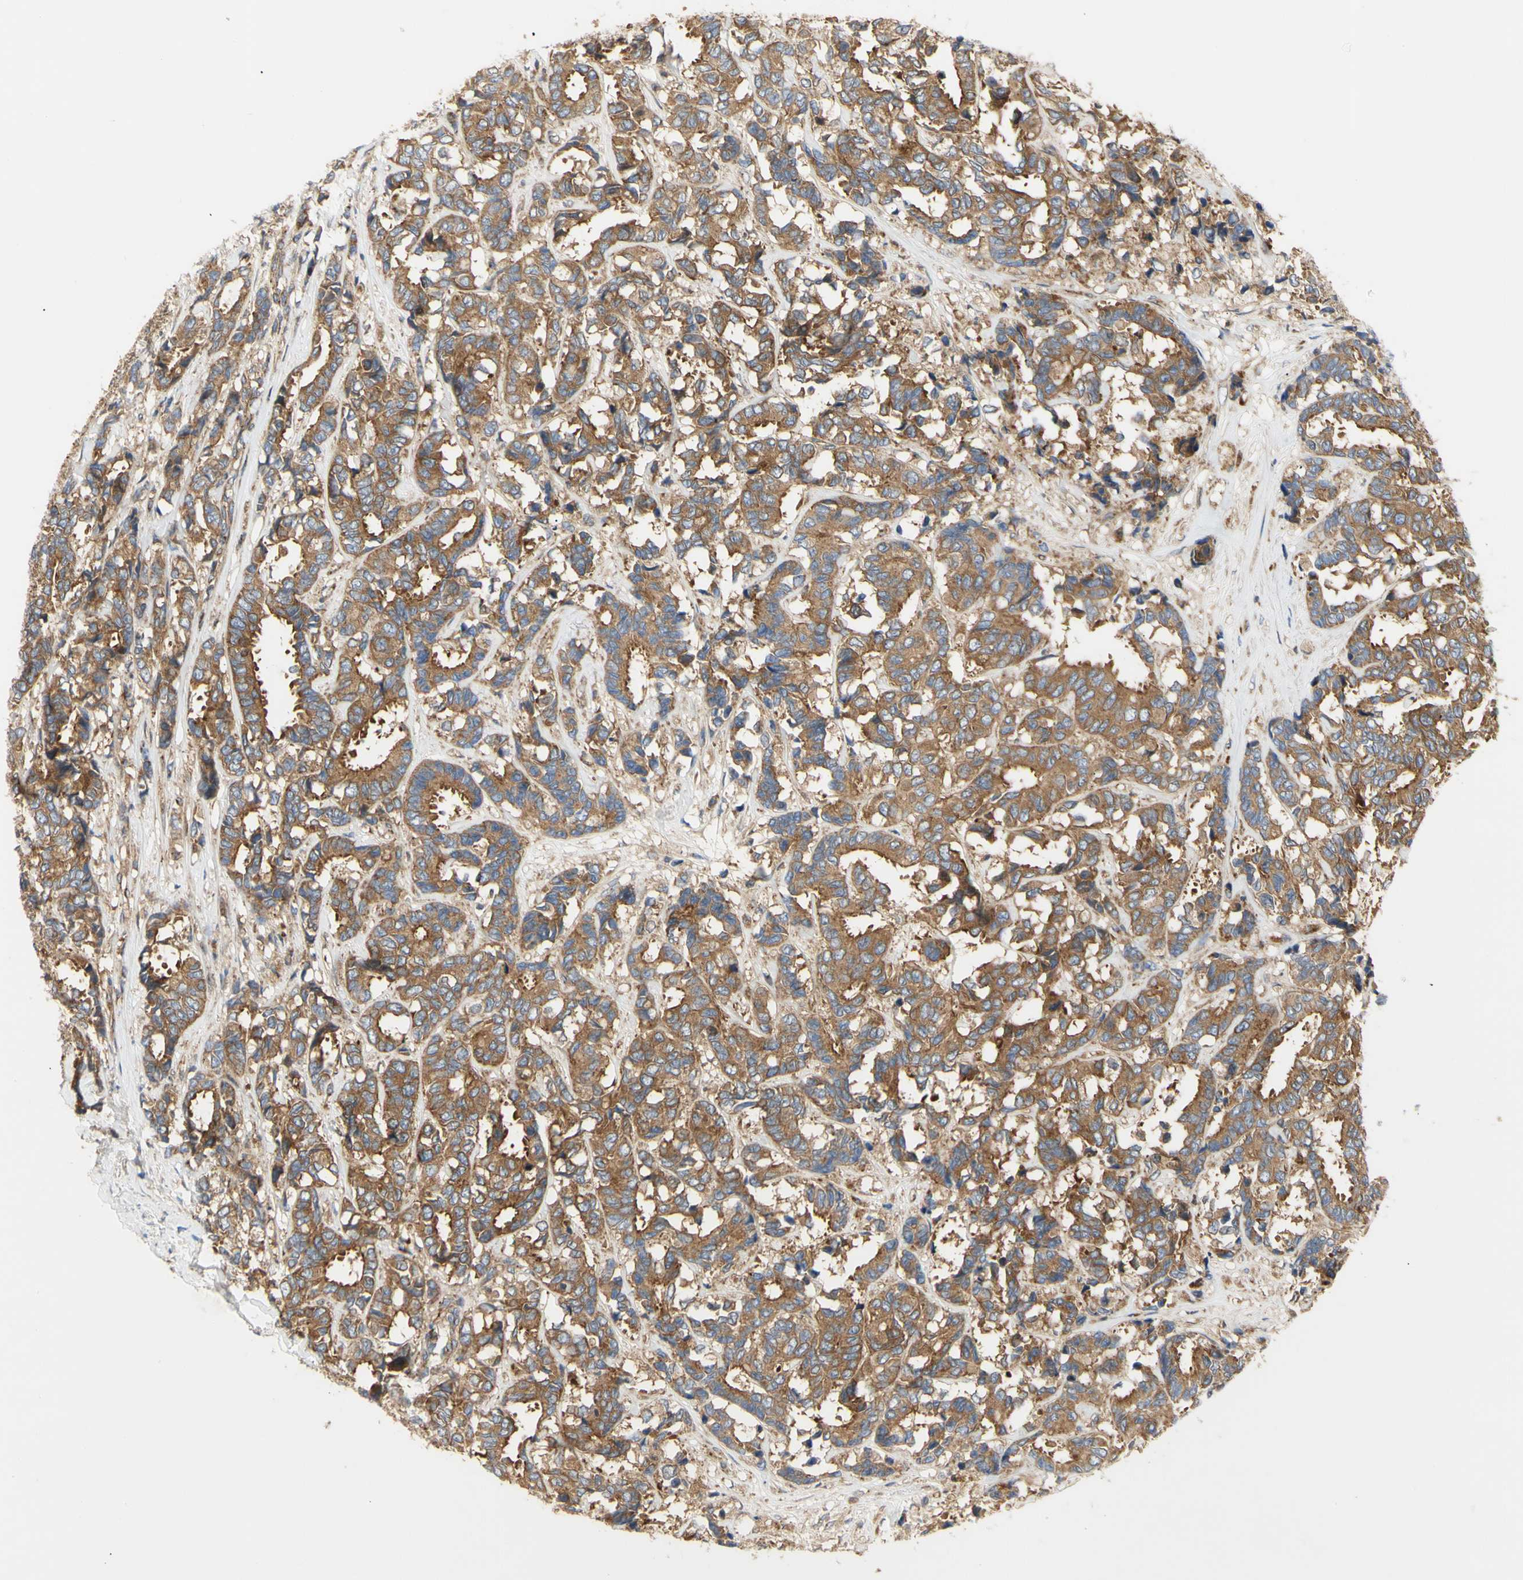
{"staining": {"intensity": "moderate", "quantity": ">75%", "location": "cytoplasmic/membranous"}, "tissue": "breast cancer", "cell_type": "Tumor cells", "image_type": "cancer", "snomed": [{"axis": "morphology", "description": "Duct carcinoma"}, {"axis": "topography", "description": "Breast"}], "caption": "Protein staining by immunohistochemistry (IHC) displays moderate cytoplasmic/membranous staining in about >75% of tumor cells in infiltrating ductal carcinoma (breast). The staining was performed using DAB to visualize the protein expression in brown, while the nuclei were stained in blue with hematoxylin (Magnification: 20x).", "gene": "TUBG2", "patient": {"sex": "female", "age": 87}}